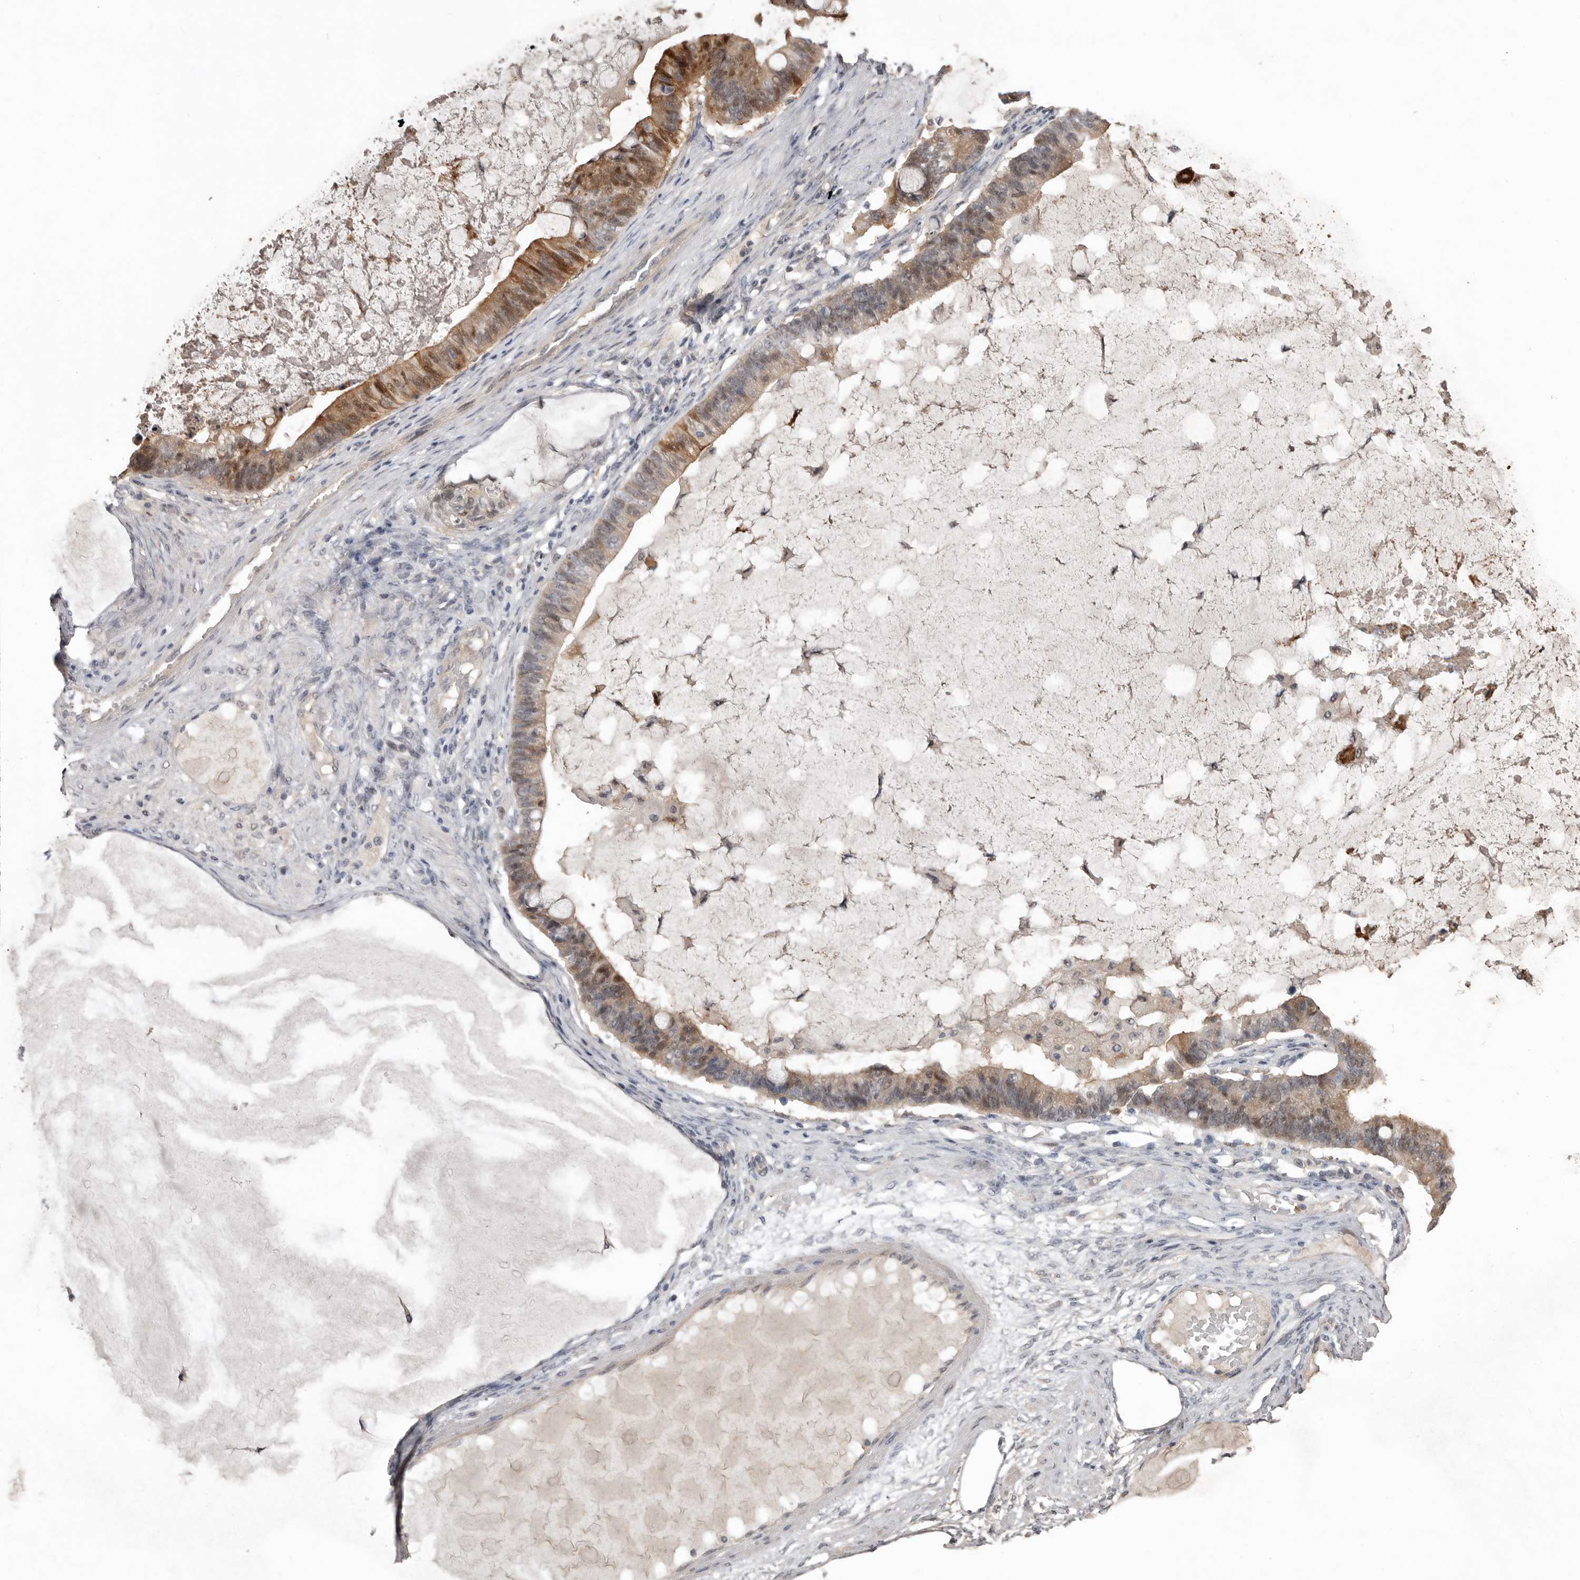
{"staining": {"intensity": "moderate", "quantity": "25%-75%", "location": "cytoplasmic/membranous,nuclear"}, "tissue": "ovarian cancer", "cell_type": "Tumor cells", "image_type": "cancer", "snomed": [{"axis": "morphology", "description": "Cystadenocarcinoma, mucinous, NOS"}, {"axis": "topography", "description": "Ovary"}], "caption": "Ovarian cancer (mucinous cystadenocarcinoma) was stained to show a protein in brown. There is medium levels of moderate cytoplasmic/membranous and nuclear expression in approximately 25%-75% of tumor cells. Using DAB (3,3'-diaminobenzidine) (brown) and hematoxylin (blue) stains, captured at high magnification using brightfield microscopy.", "gene": "RBKS", "patient": {"sex": "female", "age": 61}}